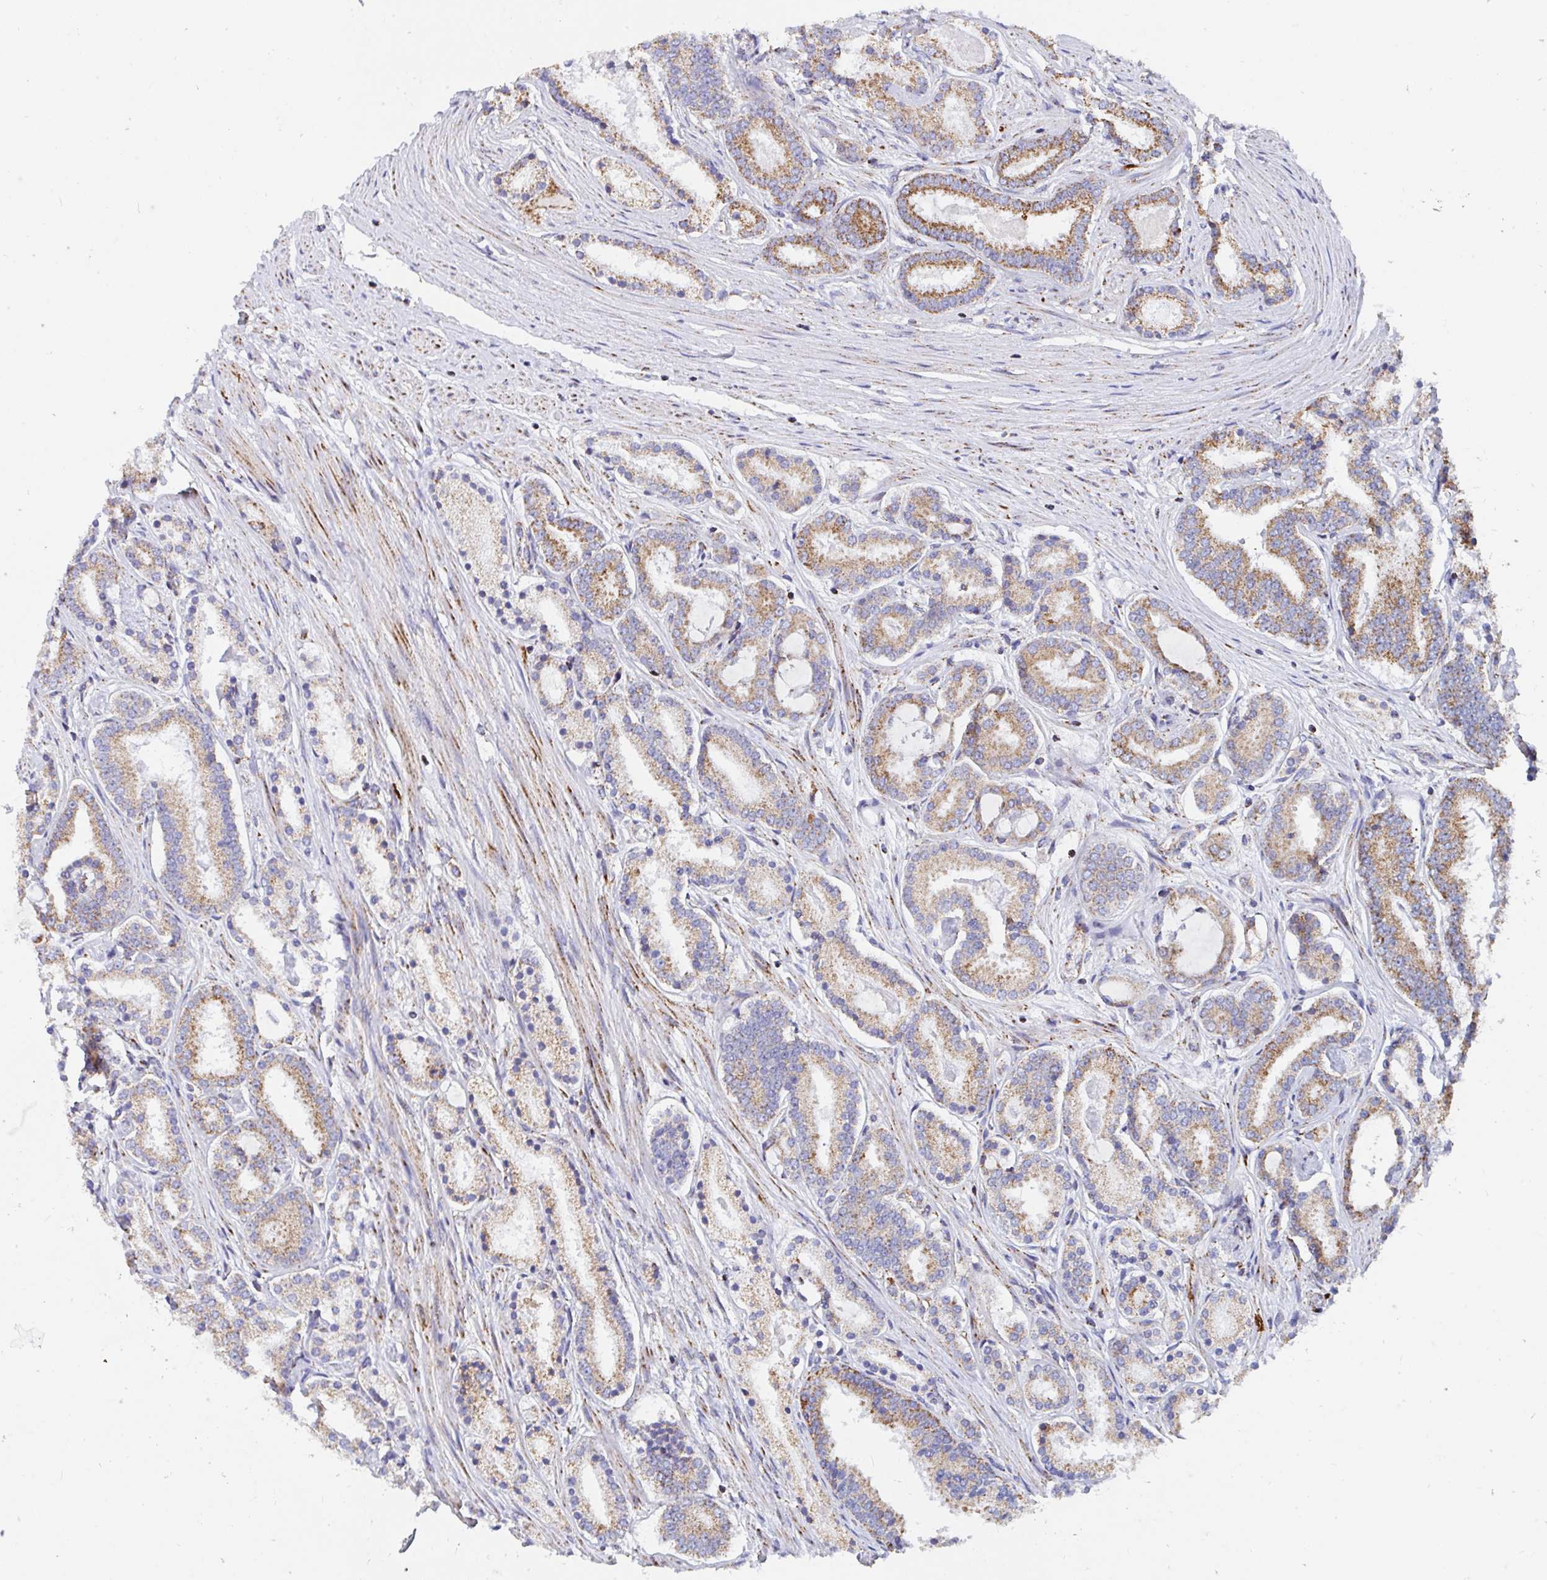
{"staining": {"intensity": "moderate", "quantity": ">75%", "location": "cytoplasmic/membranous"}, "tissue": "prostate cancer", "cell_type": "Tumor cells", "image_type": "cancer", "snomed": [{"axis": "morphology", "description": "Adenocarcinoma, High grade"}, {"axis": "topography", "description": "Prostate"}], "caption": "Tumor cells demonstrate medium levels of moderate cytoplasmic/membranous expression in approximately >75% of cells in high-grade adenocarcinoma (prostate).", "gene": "ATP5MJ", "patient": {"sex": "male", "age": 63}}